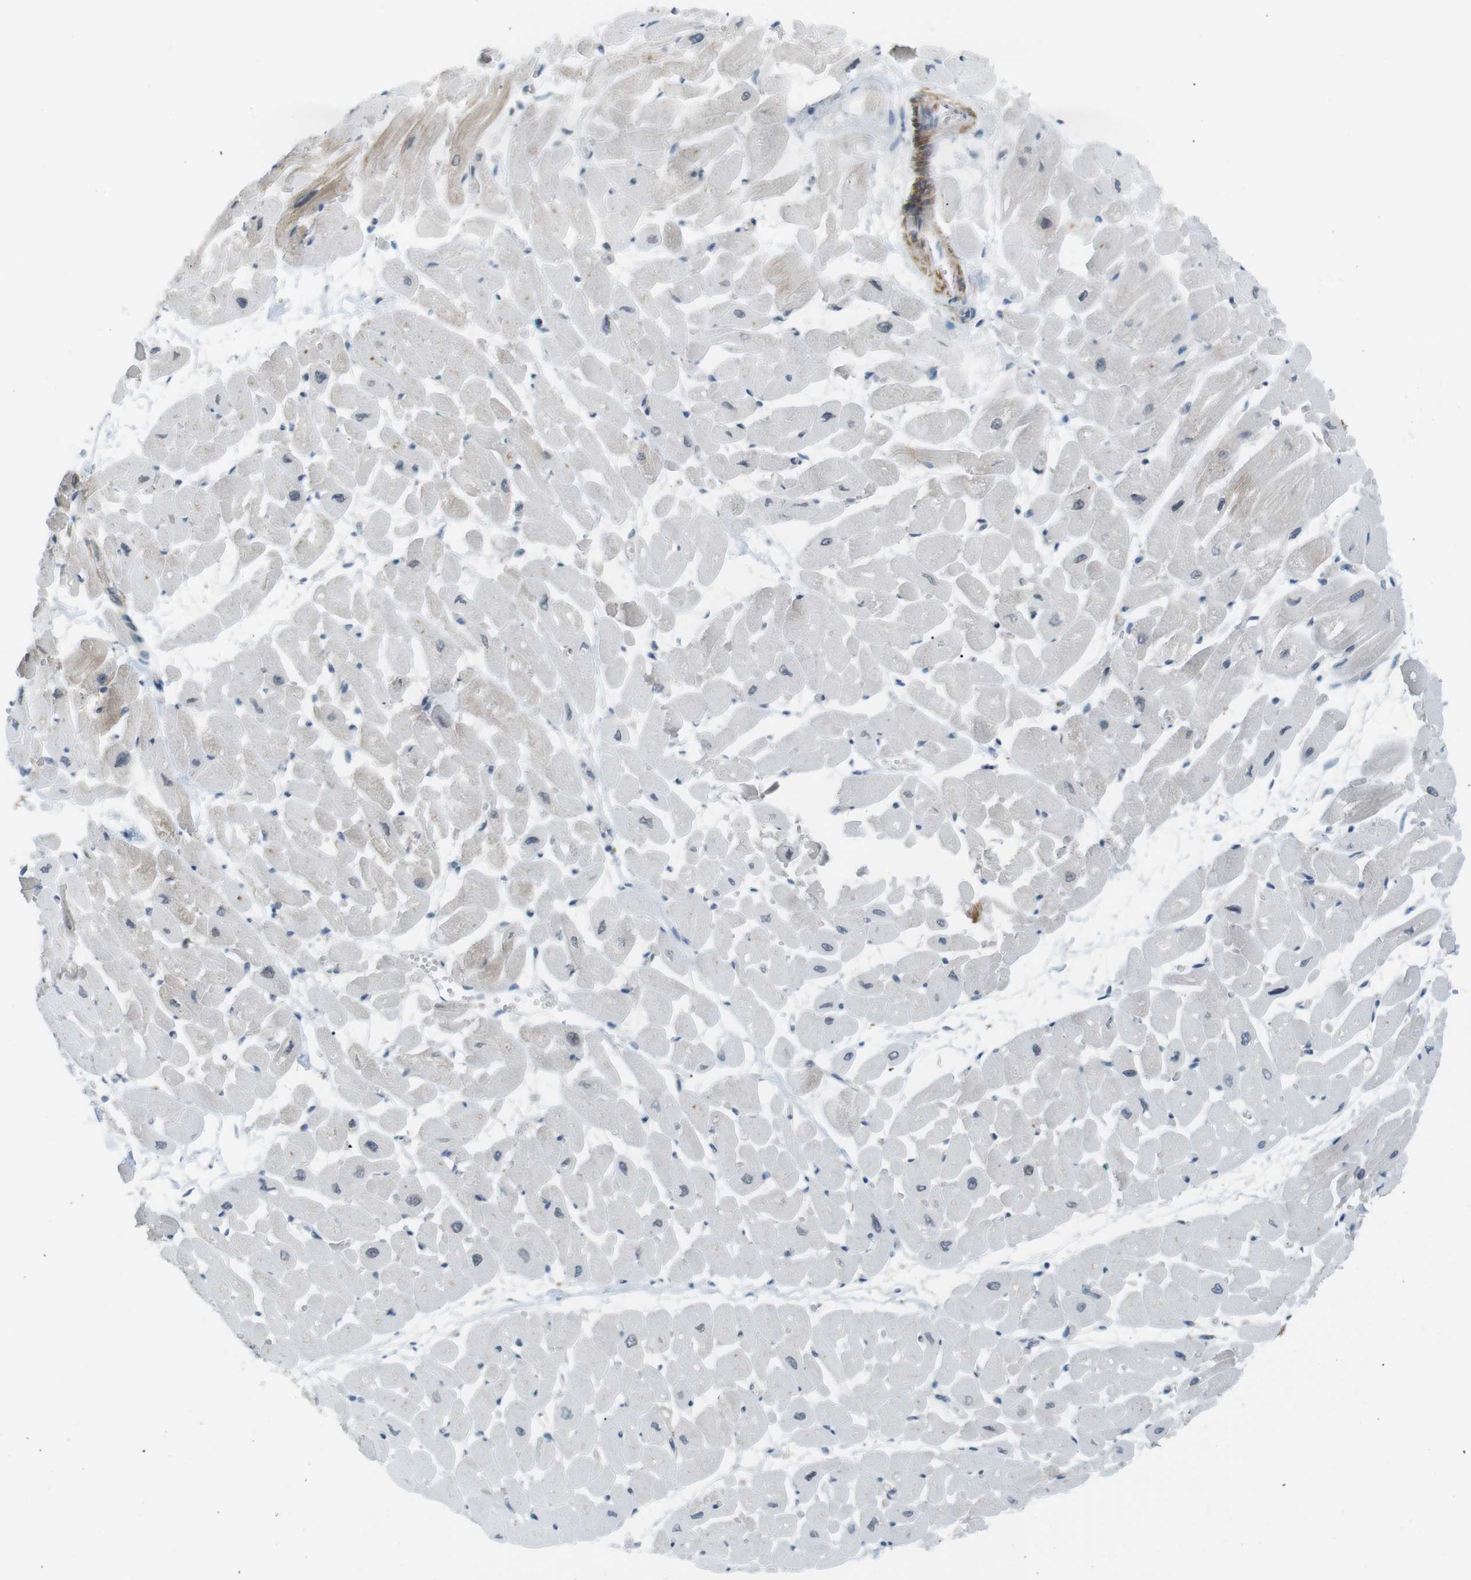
{"staining": {"intensity": "negative", "quantity": "none", "location": "none"}, "tissue": "heart muscle", "cell_type": "Cardiomyocytes", "image_type": "normal", "snomed": [{"axis": "morphology", "description": "Normal tissue, NOS"}, {"axis": "topography", "description": "Heart"}], "caption": "Immunohistochemistry photomicrograph of normal heart muscle: human heart muscle stained with DAB demonstrates no significant protein expression in cardiomyocytes. Brightfield microscopy of immunohistochemistry stained with DAB (3,3'-diaminobenzidine) (brown) and hematoxylin (blue), captured at high magnification.", "gene": "RTN3", "patient": {"sex": "male", "age": 45}}